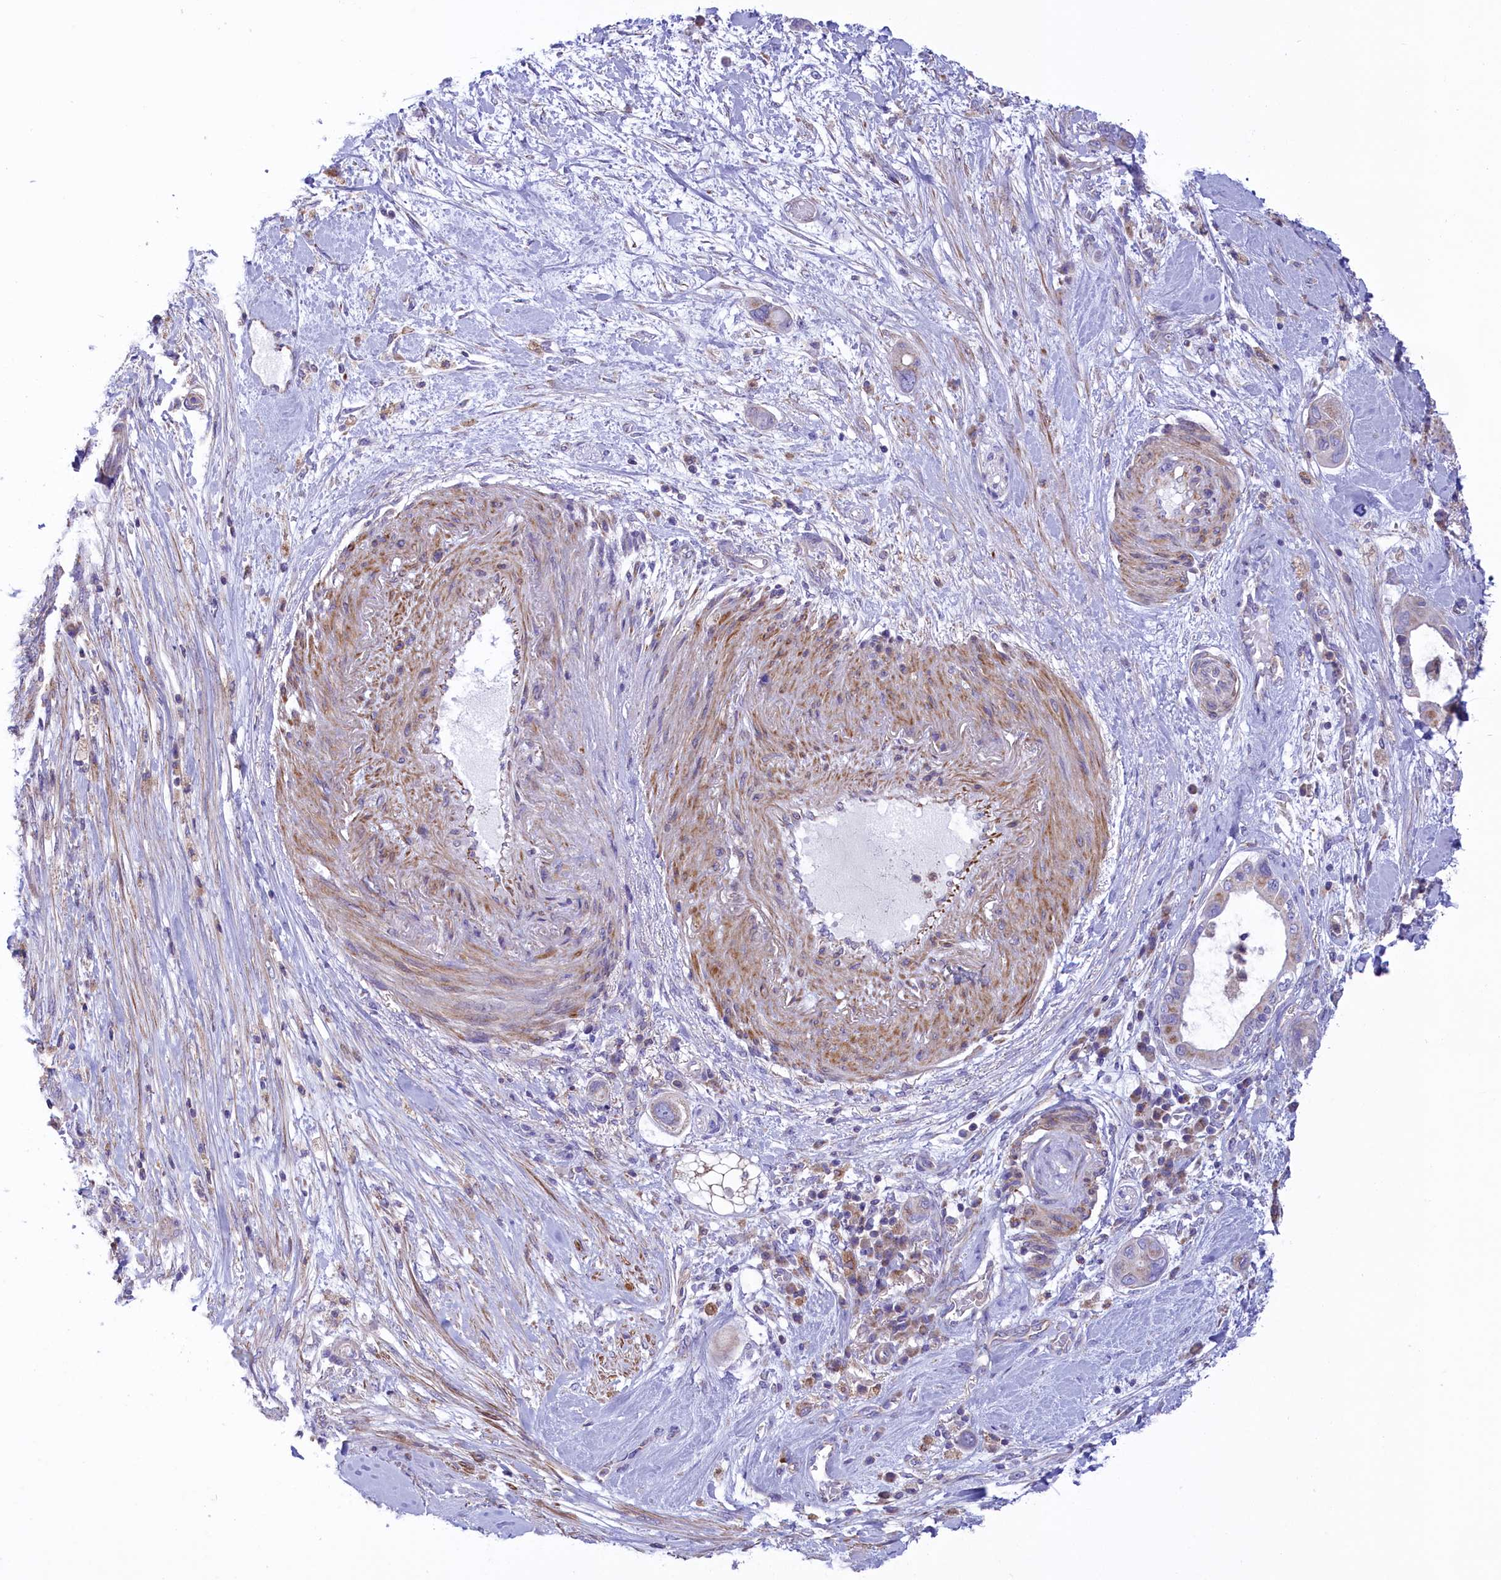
{"staining": {"intensity": "weak", "quantity": "<25%", "location": "cytoplasmic/membranous"}, "tissue": "pancreatic cancer", "cell_type": "Tumor cells", "image_type": "cancer", "snomed": [{"axis": "morphology", "description": "Adenocarcinoma, NOS"}, {"axis": "topography", "description": "Pancreas"}], "caption": "Immunohistochemical staining of adenocarcinoma (pancreatic) exhibits no significant staining in tumor cells.", "gene": "CORO7-PAM16", "patient": {"sex": "male", "age": 68}}